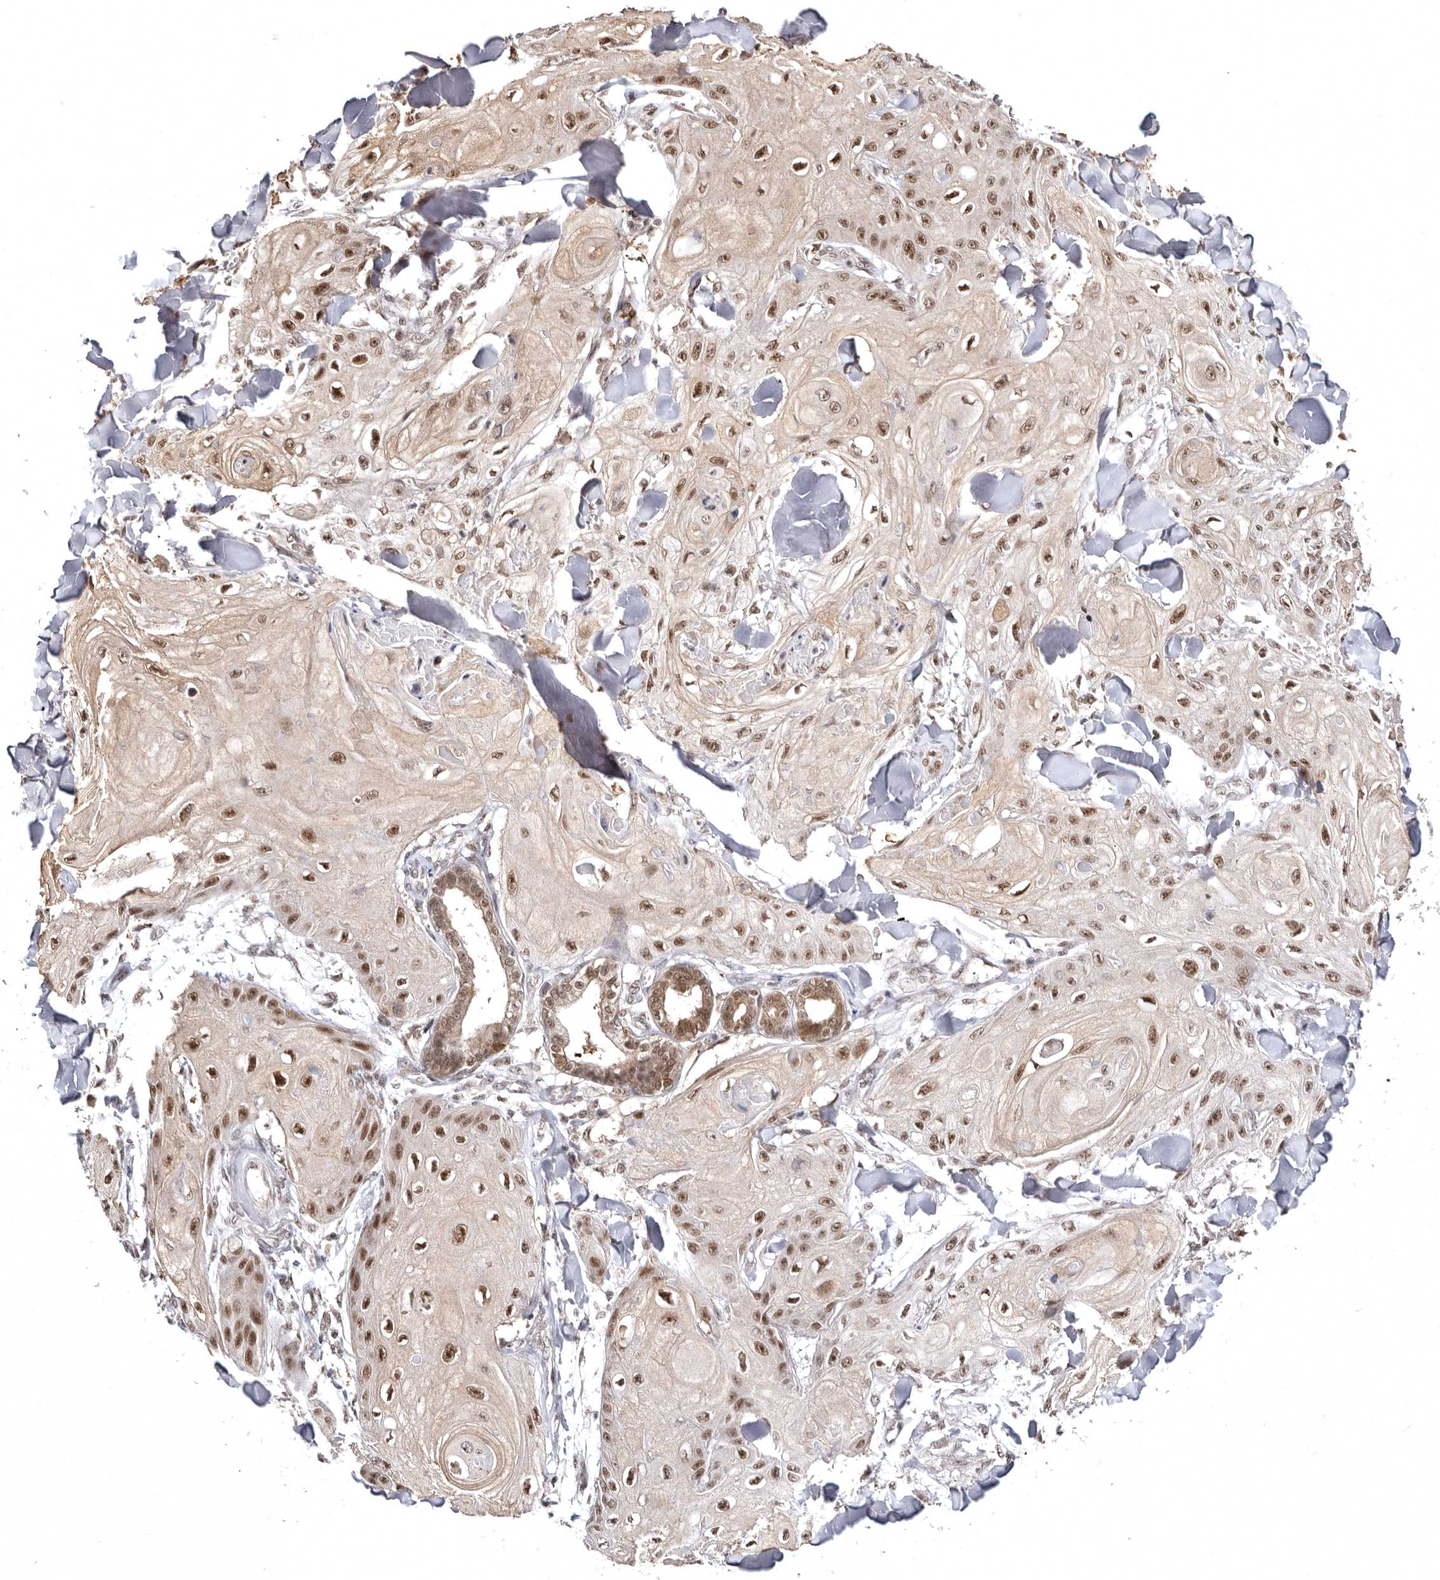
{"staining": {"intensity": "moderate", "quantity": ">75%", "location": "nuclear"}, "tissue": "skin cancer", "cell_type": "Tumor cells", "image_type": "cancer", "snomed": [{"axis": "morphology", "description": "Squamous cell carcinoma, NOS"}, {"axis": "topography", "description": "Skin"}], "caption": "Squamous cell carcinoma (skin) was stained to show a protein in brown. There is medium levels of moderate nuclear positivity in approximately >75% of tumor cells.", "gene": "MED8", "patient": {"sex": "male", "age": 74}}